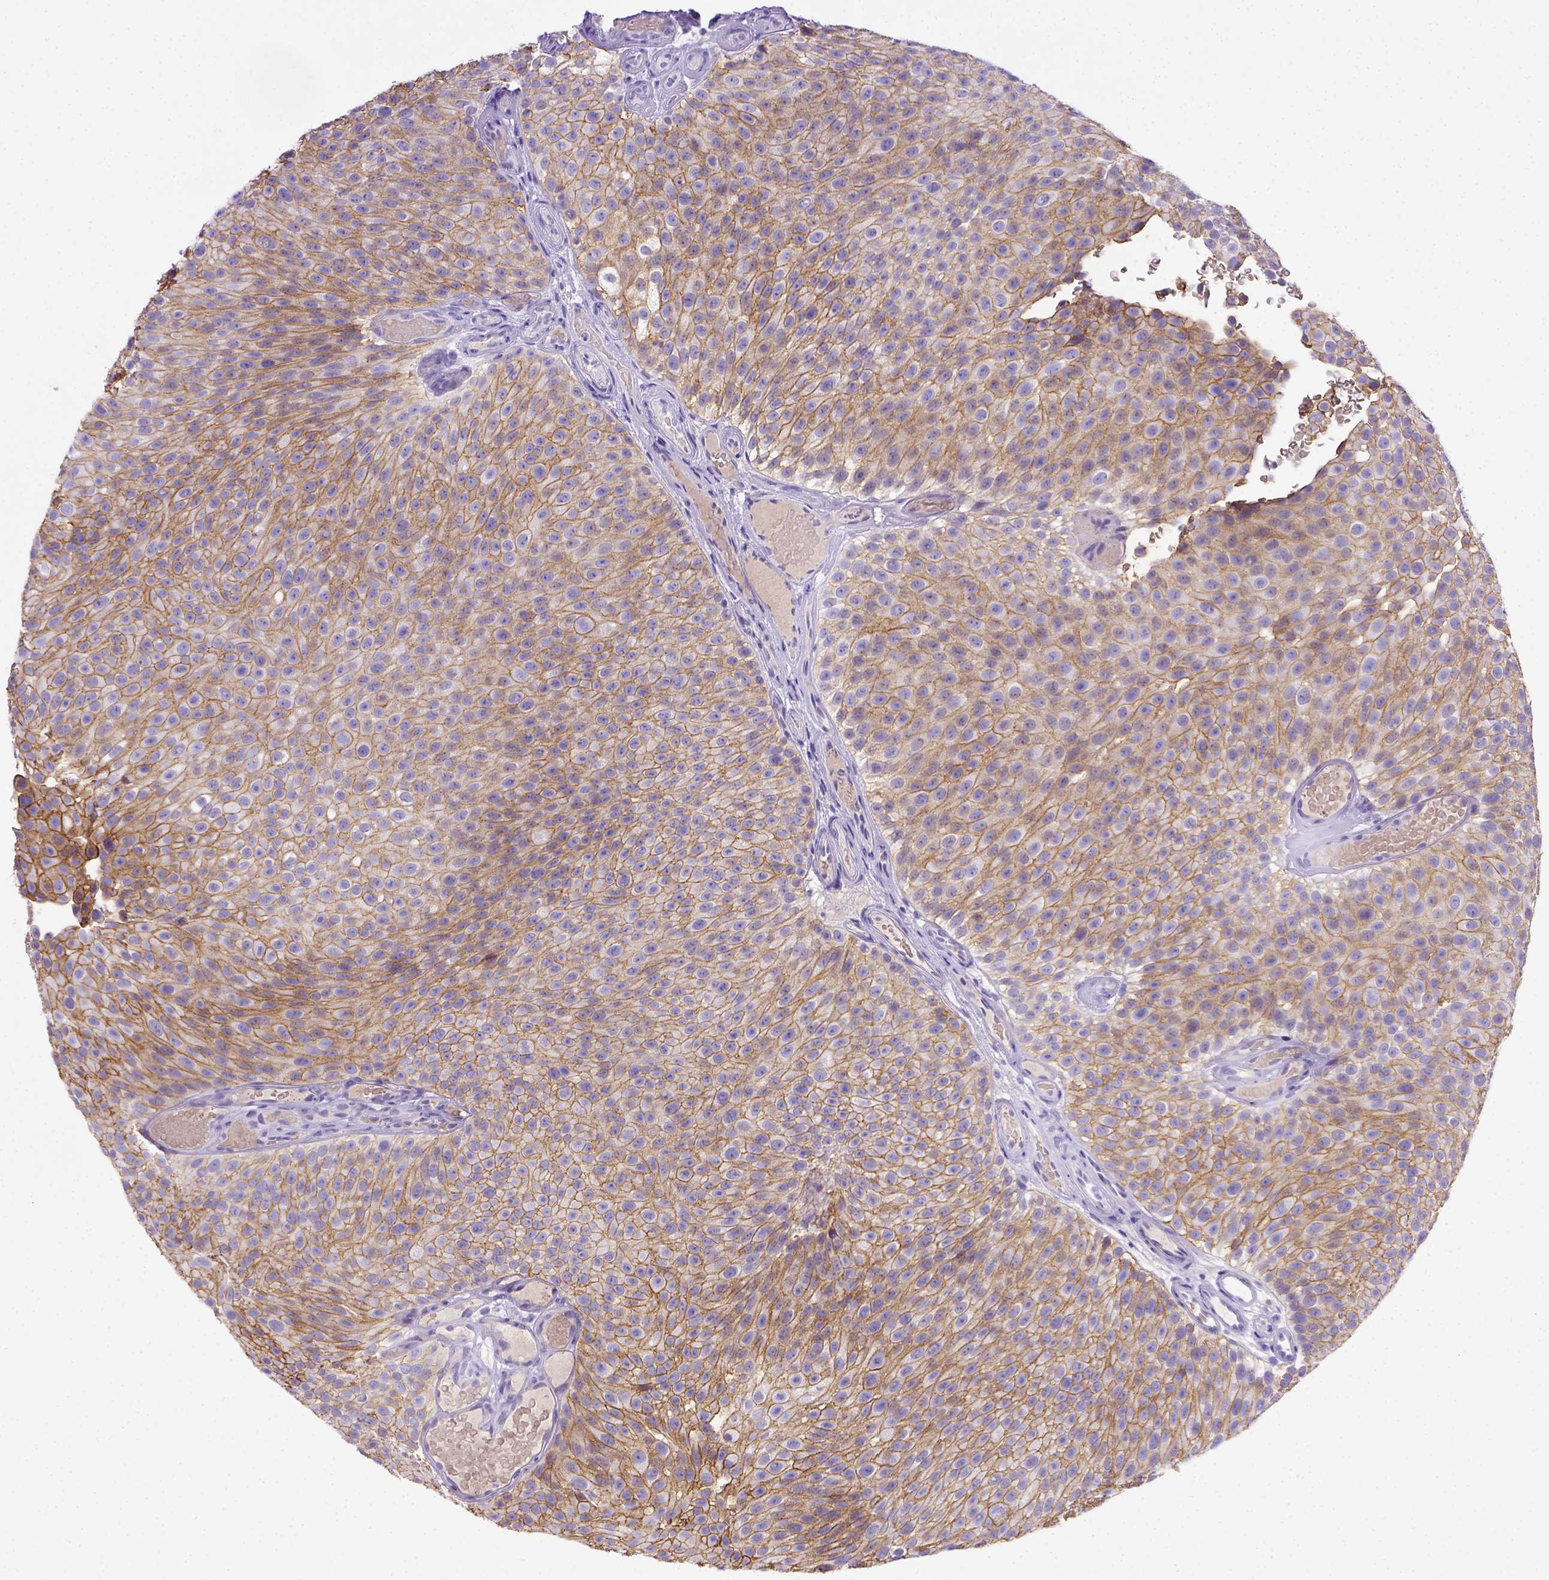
{"staining": {"intensity": "moderate", "quantity": ">75%", "location": "cytoplasmic/membranous"}, "tissue": "urothelial cancer", "cell_type": "Tumor cells", "image_type": "cancer", "snomed": [{"axis": "morphology", "description": "Urothelial carcinoma, Low grade"}, {"axis": "topography", "description": "Urinary bladder"}], "caption": "The micrograph exhibits immunohistochemical staining of urothelial carcinoma (low-grade). There is moderate cytoplasmic/membranous staining is appreciated in approximately >75% of tumor cells.", "gene": "BTN1A1", "patient": {"sex": "male", "age": 78}}